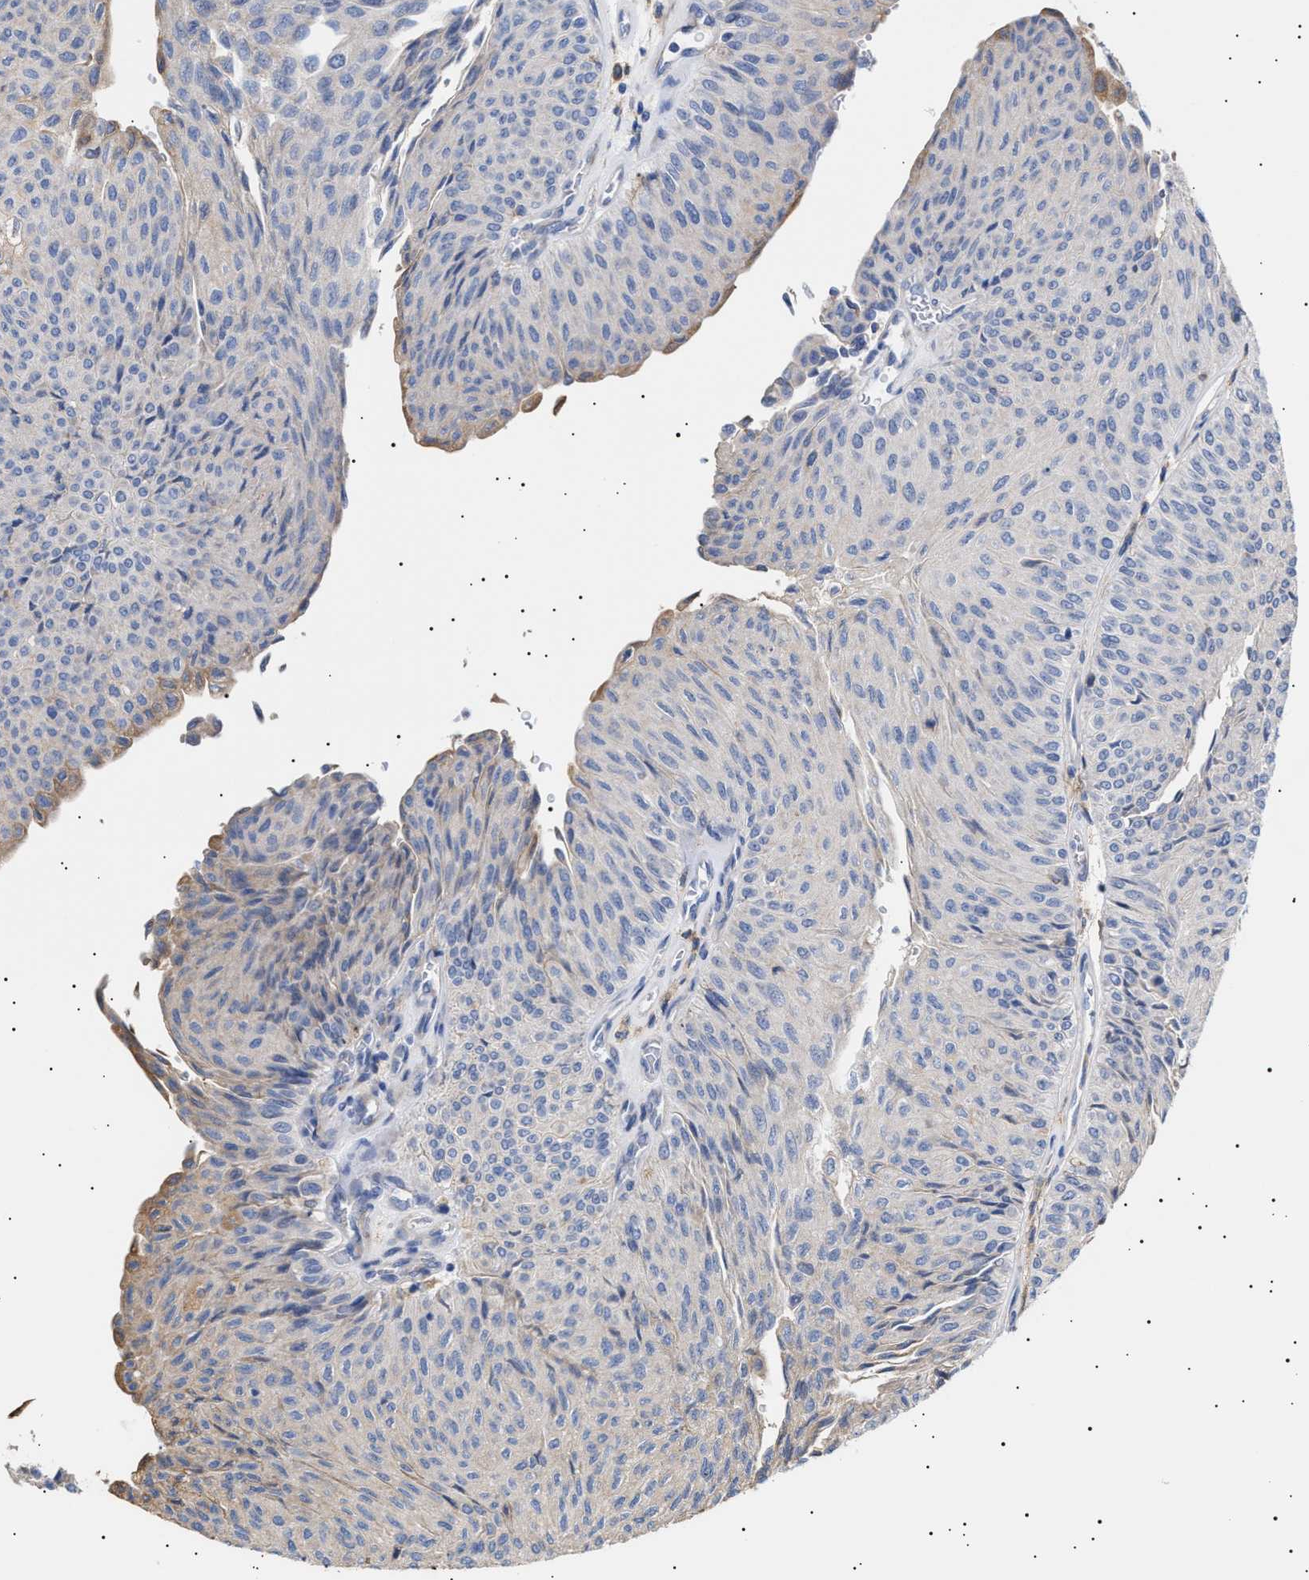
{"staining": {"intensity": "weak", "quantity": "<25%", "location": "cytoplasmic/membranous"}, "tissue": "urothelial cancer", "cell_type": "Tumor cells", "image_type": "cancer", "snomed": [{"axis": "morphology", "description": "Urothelial carcinoma, Low grade"}, {"axis": "topography", "description": "Urinary bladder"}], "caption": "The histopathology image displays no significant positivity in tumor cells of urothelial cancer.", "gene": "ERCC6L2", "patient": {"sex": "male", "age": 78}}